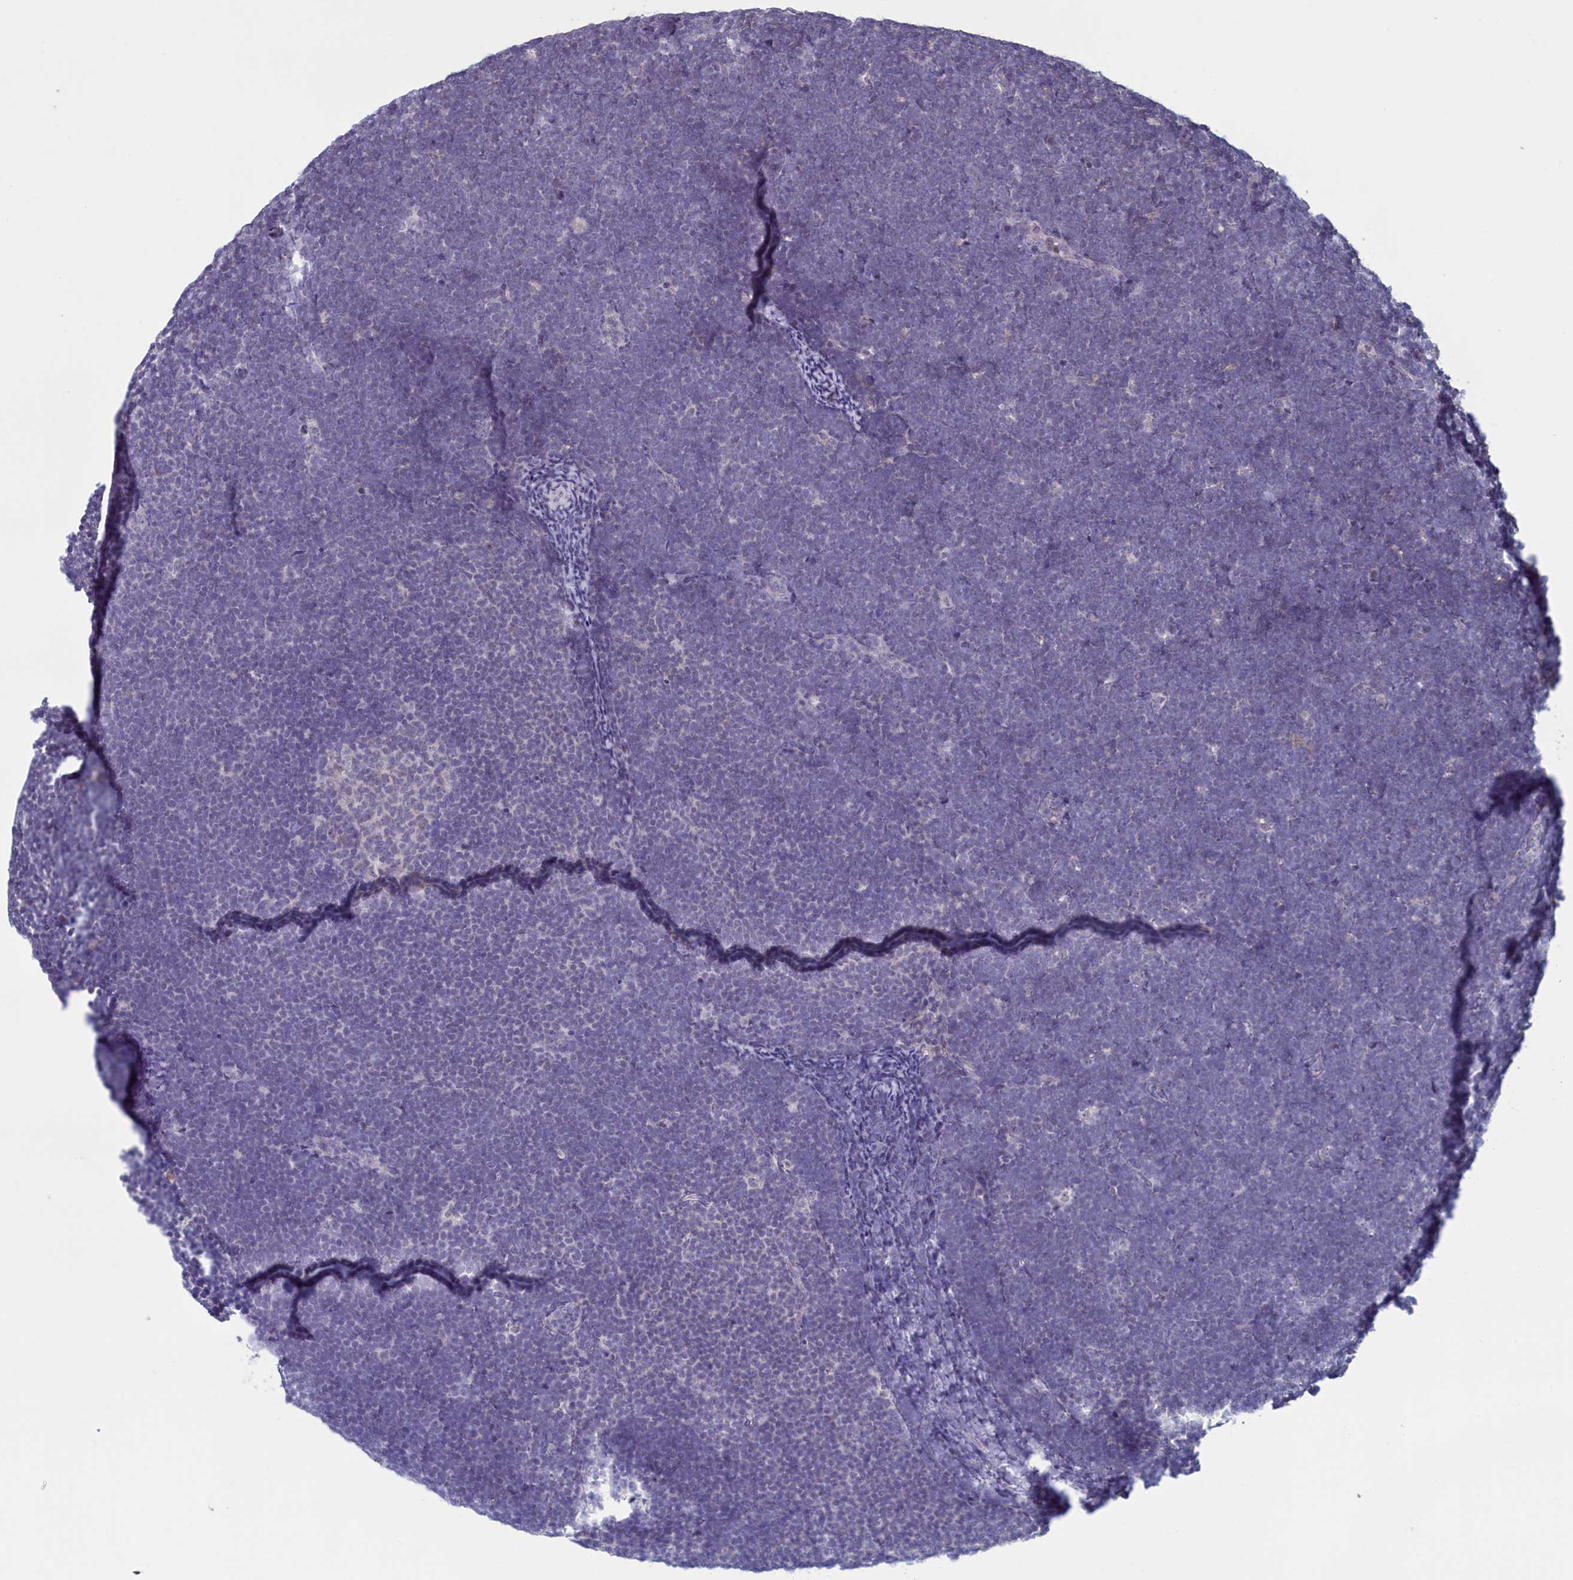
{"staining": {"intensity": "negative", "quantity": "none", "location": "none"}, "tissue": "lymphoma", "cell_type": "Tumor cells", "image_type": "cancer", "snomed": [{"axis": "morphology", "description": "Malignant lymphoma, non-Hodgkin's type, High grade"}, {"axis": "topography", "description": "Lymph node"}], "caption": "Immunohistochemistry (IHC) image of neoplastic tissue: human lymphoma stained with DAB (3,3'-diaminobenzidine) demonstrates no significant protein positivity in tumor cells.", "gene": "ATF7IP2", "patient": {"sex": "male", "age": 13}}